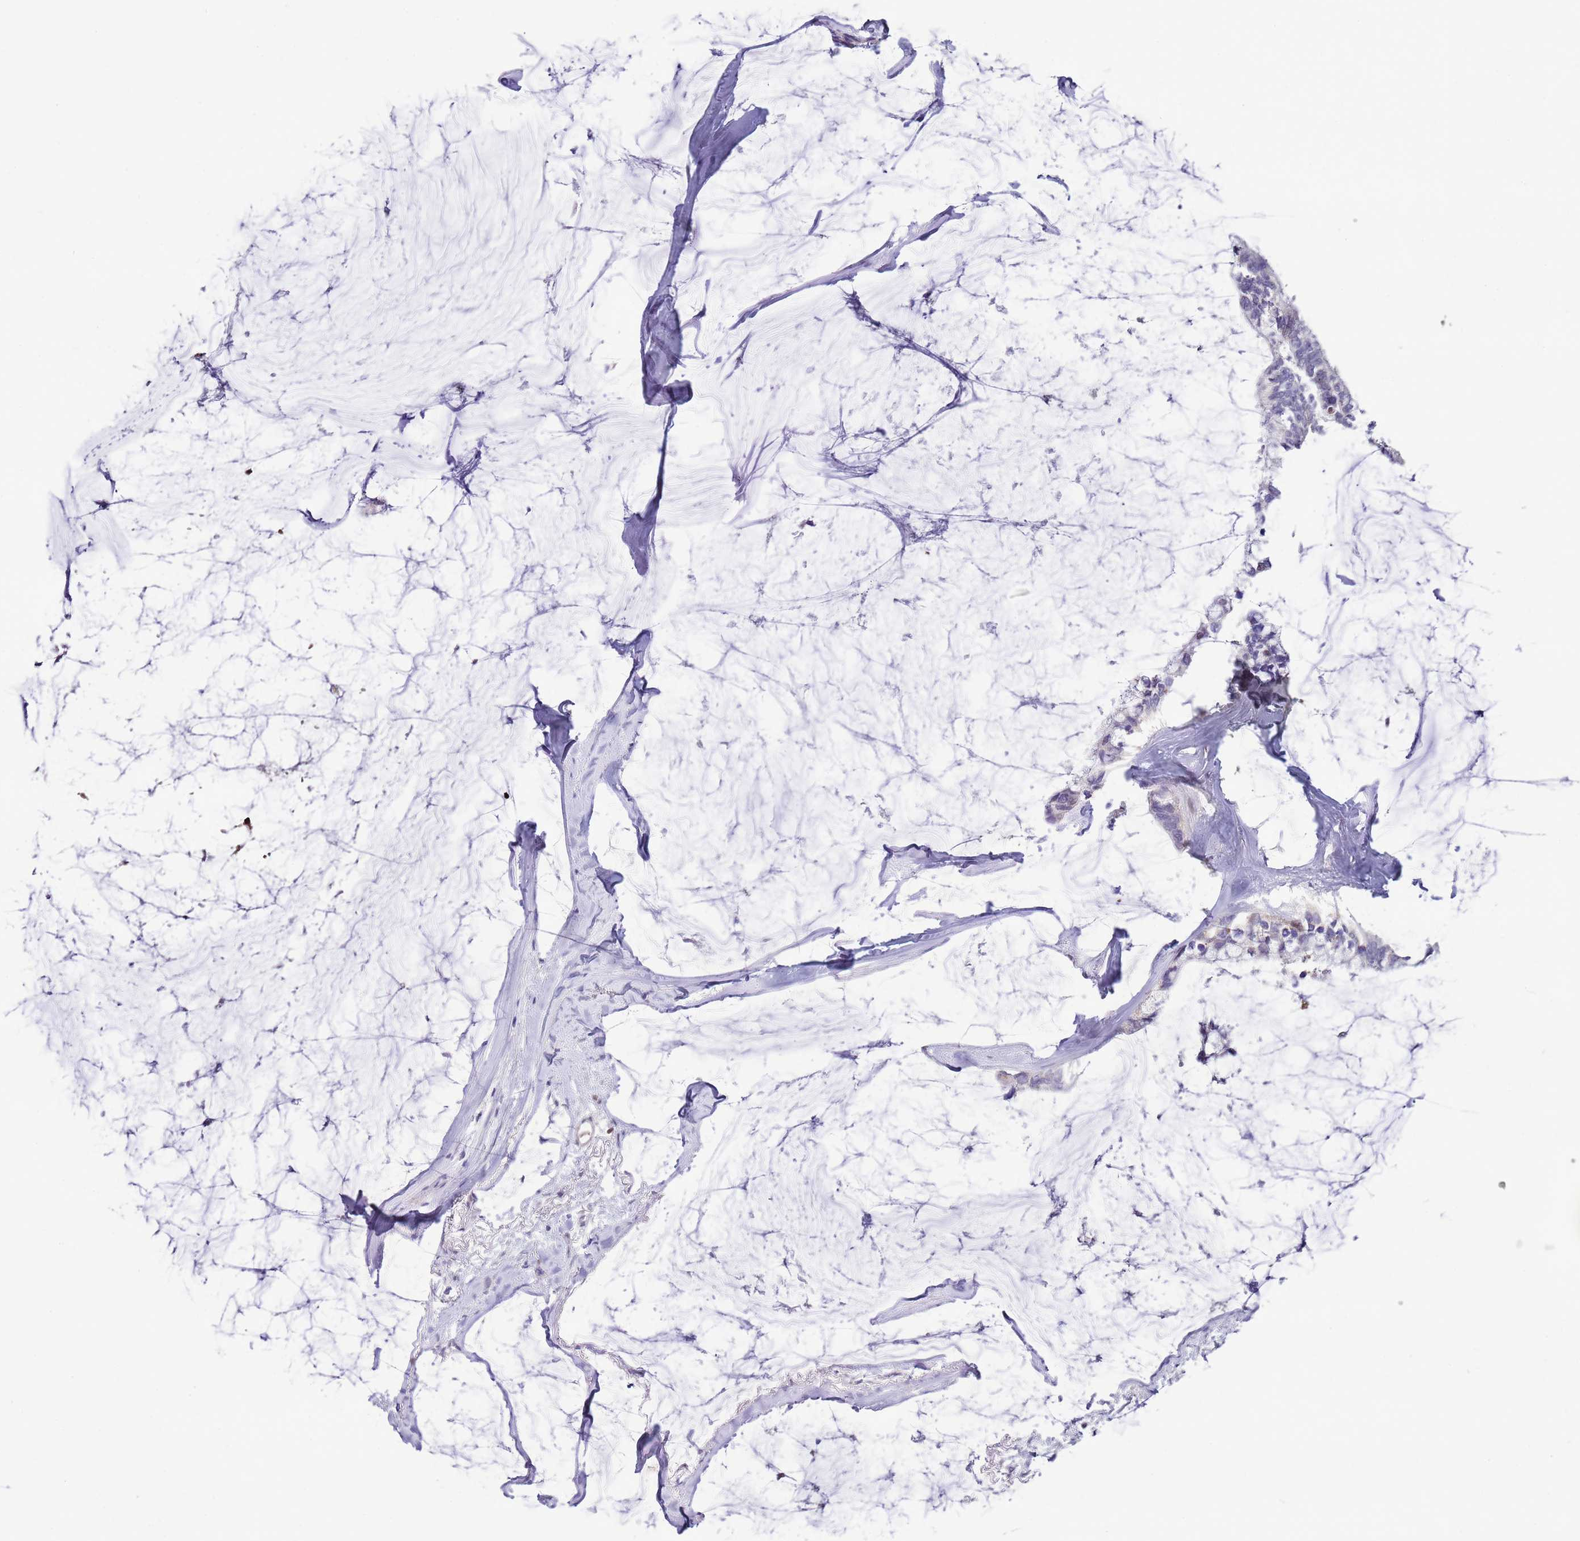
{"staining": {"intensity": "negative", "quantity": "none", "location": "none"}, "tissue": "ovarian cancer", "cell_type": "Tumor cells", "image_type": "cancer", "snomed": [{"axis": "morphology", "description": "Cystadenocarcinoma, mucinous, NOS"}, {"axis": "topography", "description": "Ovary"}], "caption": "Immunohistochemical staining of human ovarian mucinous cystadenocarcinoma reveals no significant staining in tumor cells.", "gene": "FBRSL1", "patient": {"sex": "female", "age": 39}}